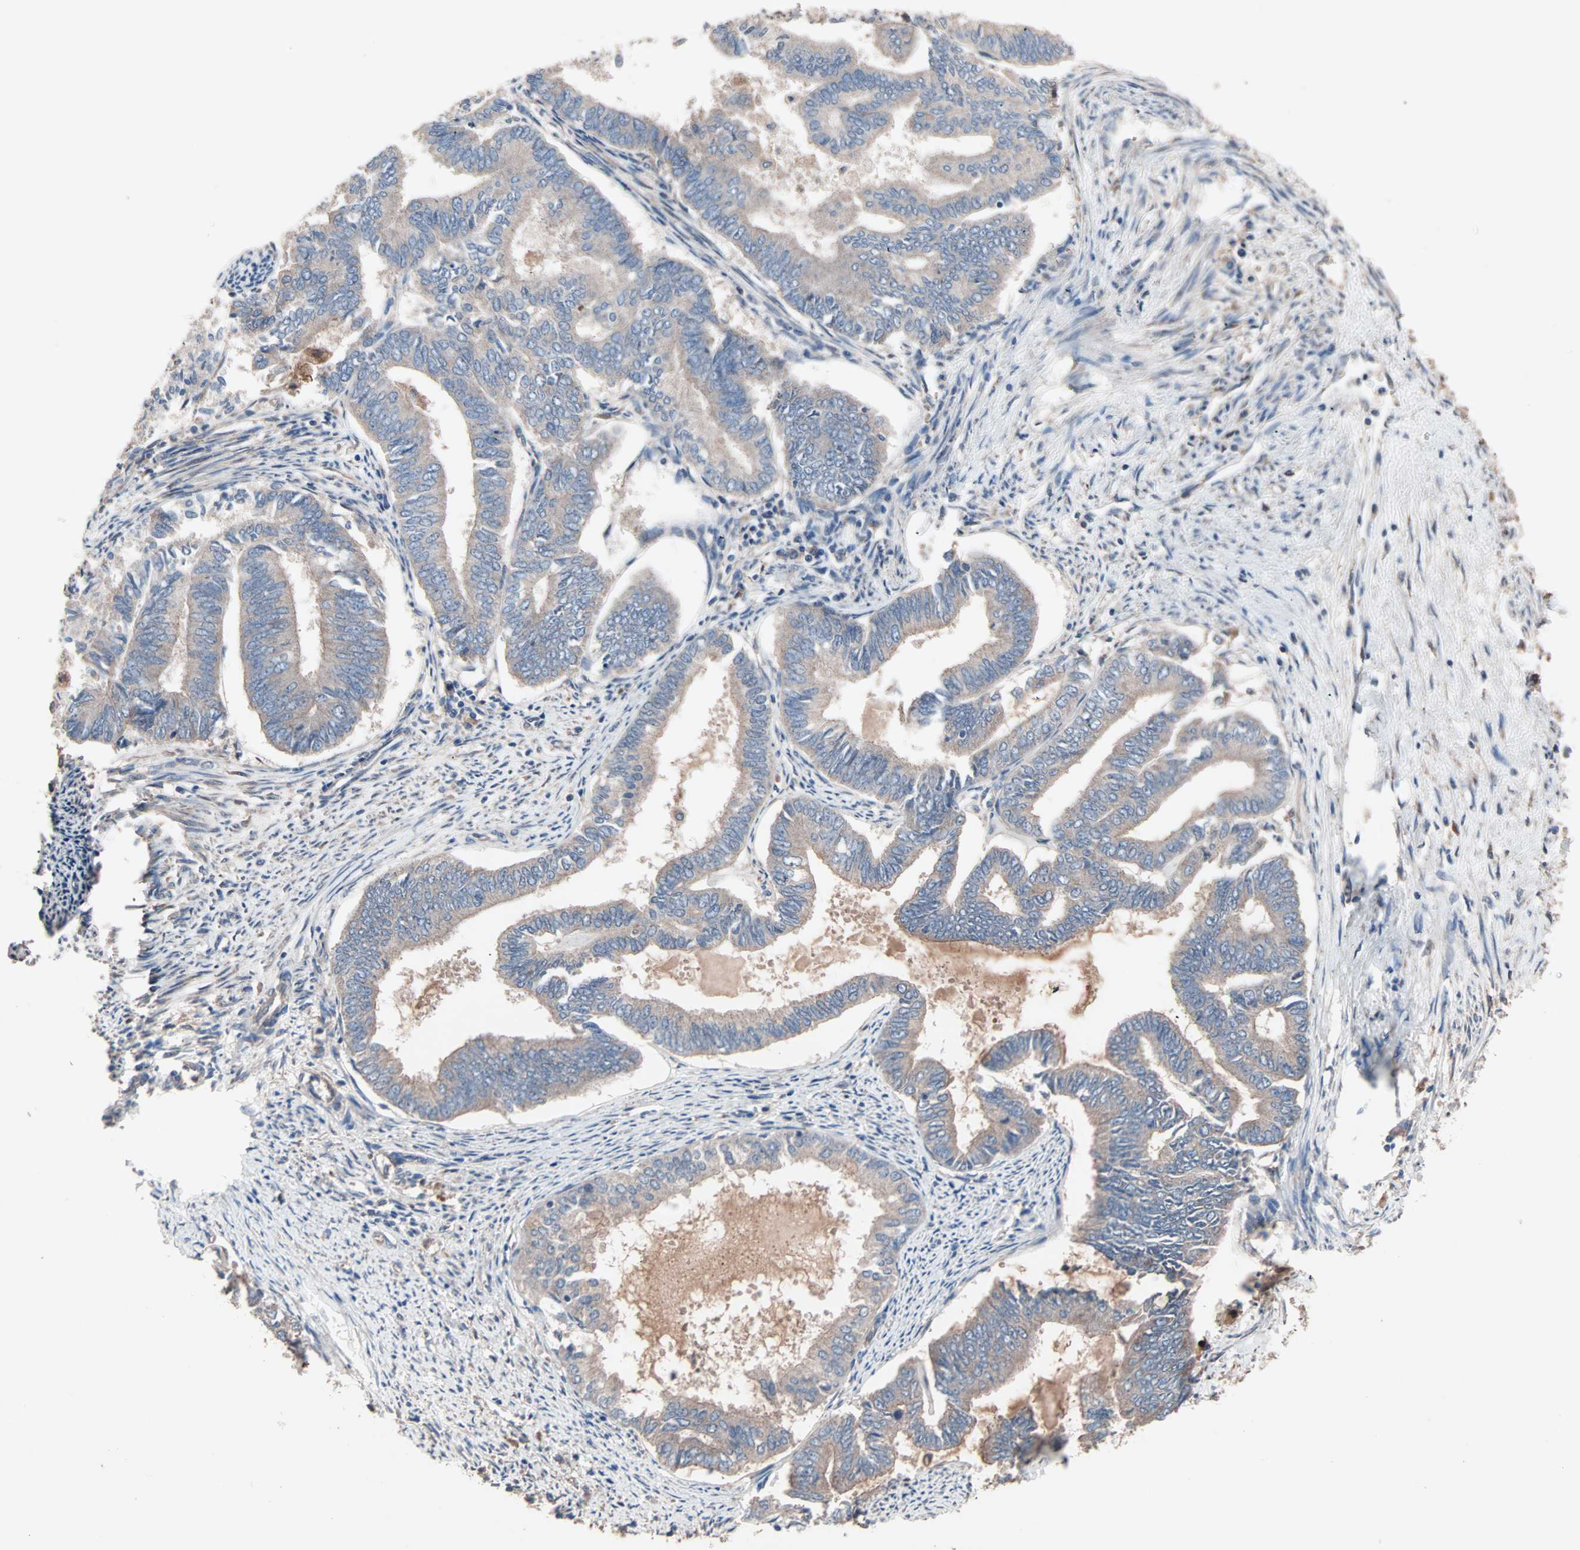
{"staining": {"intensity": "weak", "quantity": "25%-75%", "location": "cytoplasmic/membranous"}, "tissue": "endometrial cancer", "cell_type": "Tumor cells", "image_type": "cancer", "snomed": [{"axis": "morphology", "description": "Adenocarcinoma, NOS"}, {"axis": "topography", "description": "Endometrium"}], "caption": "IHC staining of endometrial adenocarcinoma, which demonstrates low levels of weak cytoplasmic/membranous expression in approximately 25%-75% of tumor cells indicating weak cytoplasmic/membranous protein expression. The staining was performed using DAB (brown) for protein detection and nuclei were counterstained in hematoxylin (blue).", "gene": "ATG7", "patient": {"sex": "female", "age": 86}}